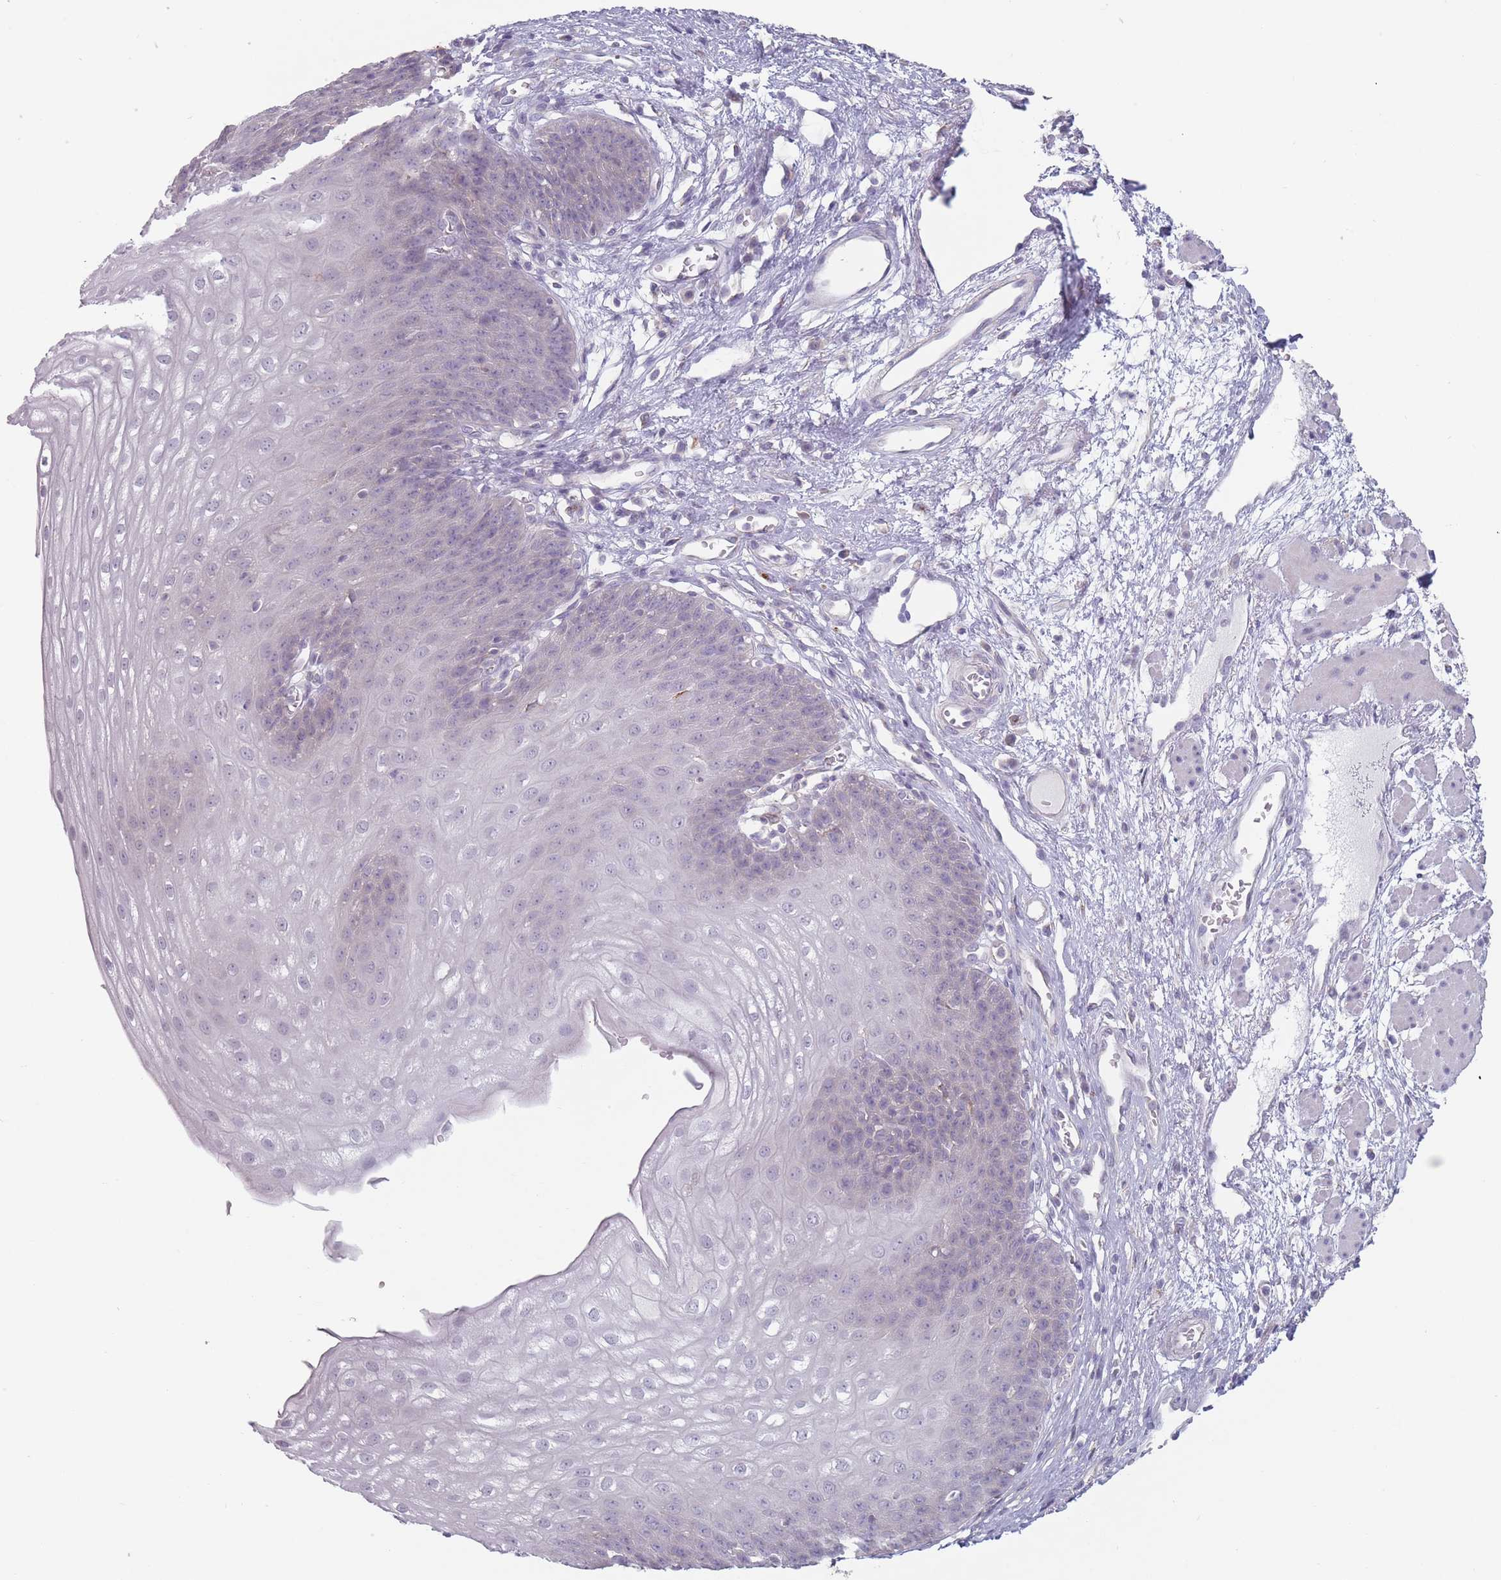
{"staining": {"intensity": "negative", "quantity": "none", "location": "none"}, "tissue": "esophagus", "cell_type": "Squamous epithelial cells", "image_type": "normal", "snomed": [{"axis": "morphology", "description": "Normal tissue, NOS"}, {"axis": "topography", "description": "Esophagus"}], "caption": "IHC photomicrograph of normal esophagus: esophagus stained with DAB (3,3'-diaminobenzidine) displays no significant protein expression in squamous epithelial cells. The staining is performed using DAB brown chromogen with nuclei counter-stained in using hematoxylin.", "gene": "AKAIN1", "patient": {"sex": "male", "age": 71}}